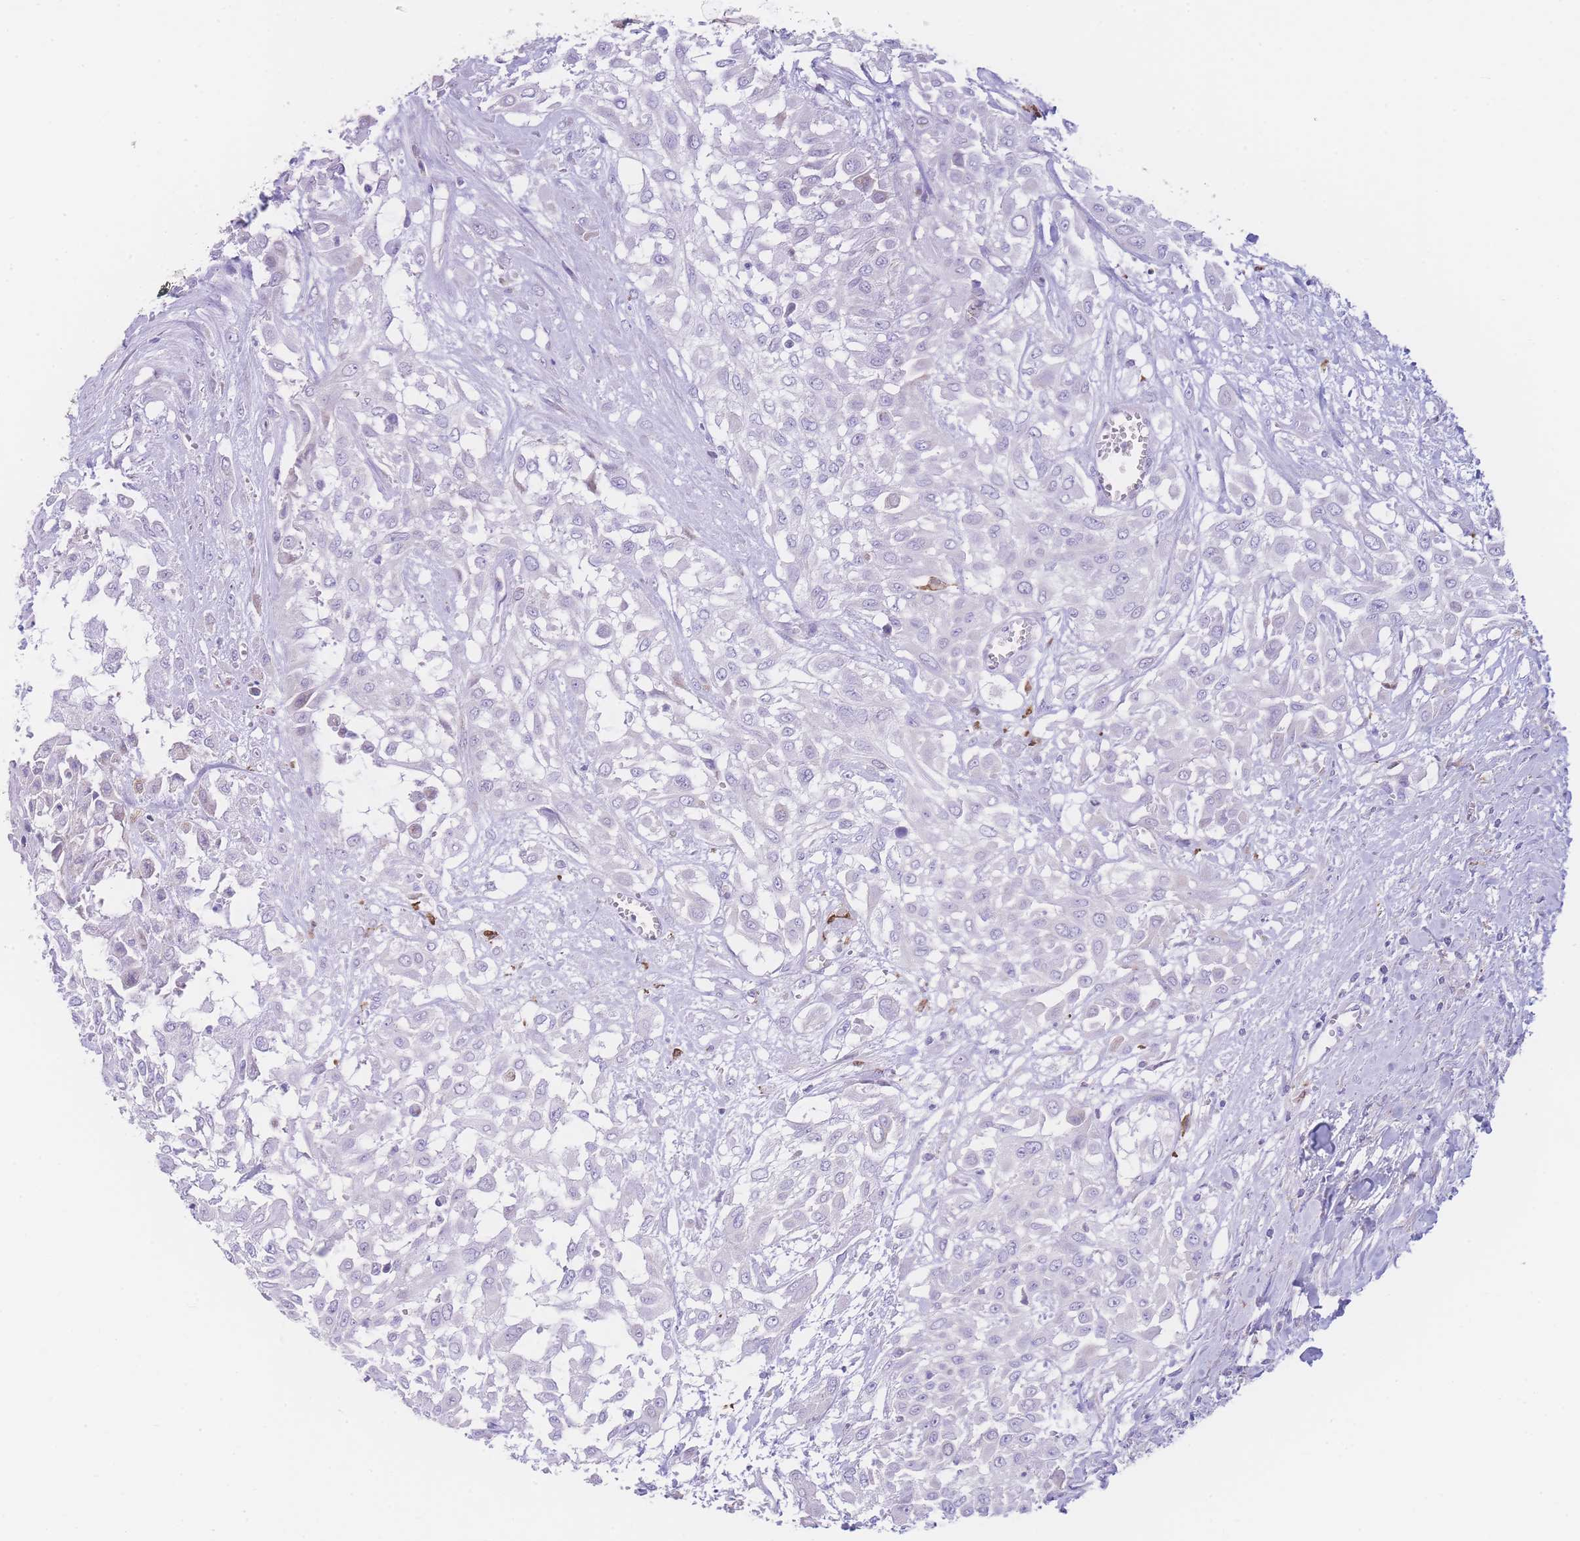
{"staining": {"intensity": "negative", "quantity": "none", "location": "none"}, "tissue": "urothelial cancer", "cell_type": "Tumor cells", "image_type": "cancer", "snomed": [{"axis": "morphology", "description": "Urothelial carcinoma, High grade"}, {"axis": "topography", "description": "Urinary bladder"}], "caption": "An immunohistochemistry (IHC) photomicrograph of high-grade urothelial carcinoma is shown. There is no staining in tumor cells of high-grade urothelial carcinoma.", "gene": "NBEAL1", "patient": {"sex": "male", "age": 57}}